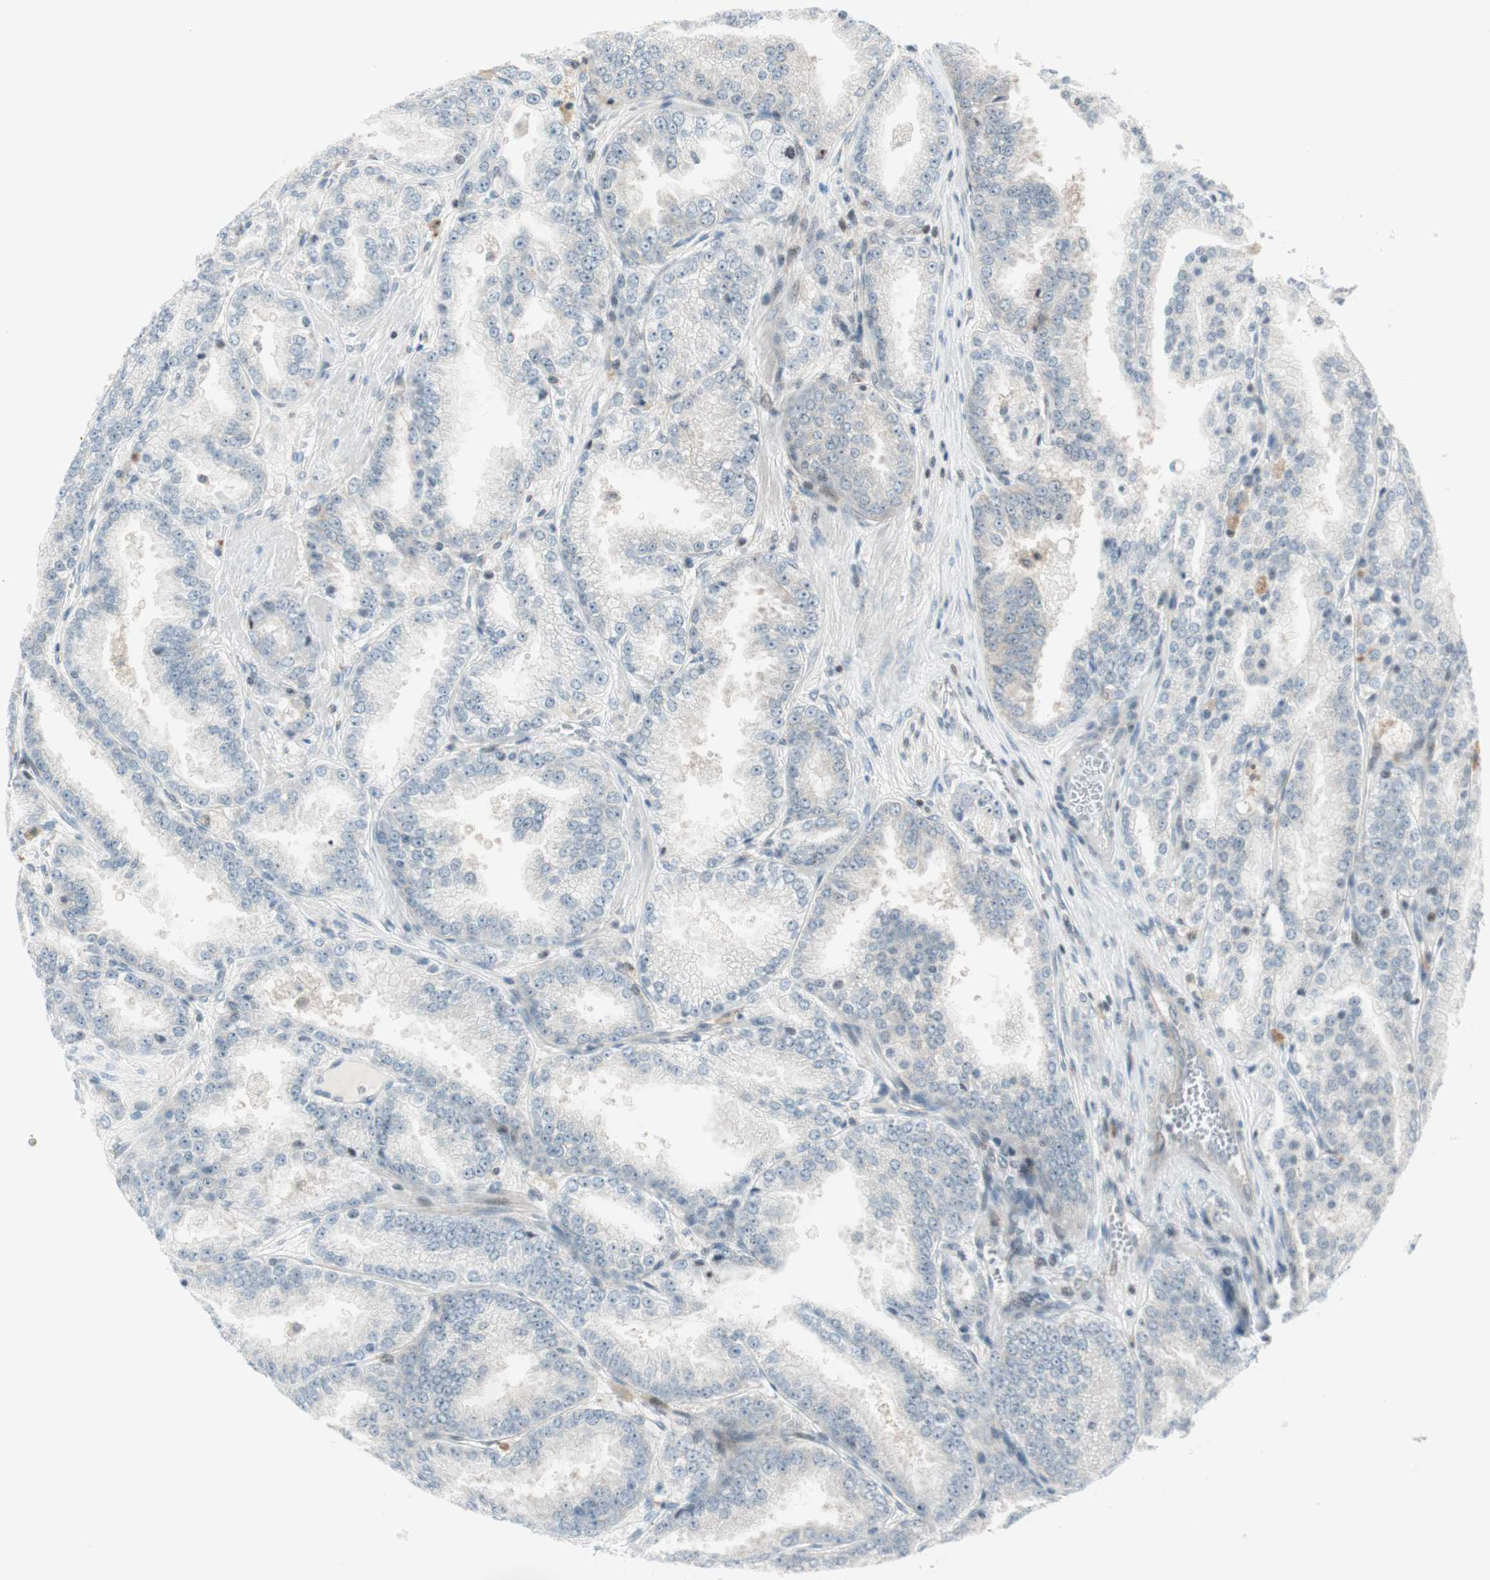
{"staining": {"intensity": "negative", "quantity": "none", "location": "none"}, "tissue": "prostate cancer", "cell_type": "Tumor cells", "image_type": "cancer", "snomed": [{"axis": "morphology", "description": "Adenocarcinoma, High grade"}, {"axis": "topography", "description": "Prostate"}], "caption": "A high-resolution image shows immunohistochemistry (IHC) staining of prostate cancer, which displays no significant expression in tumor cells.", "gene": "TPT1", "patient": {"sex": "male", "age": 61}}